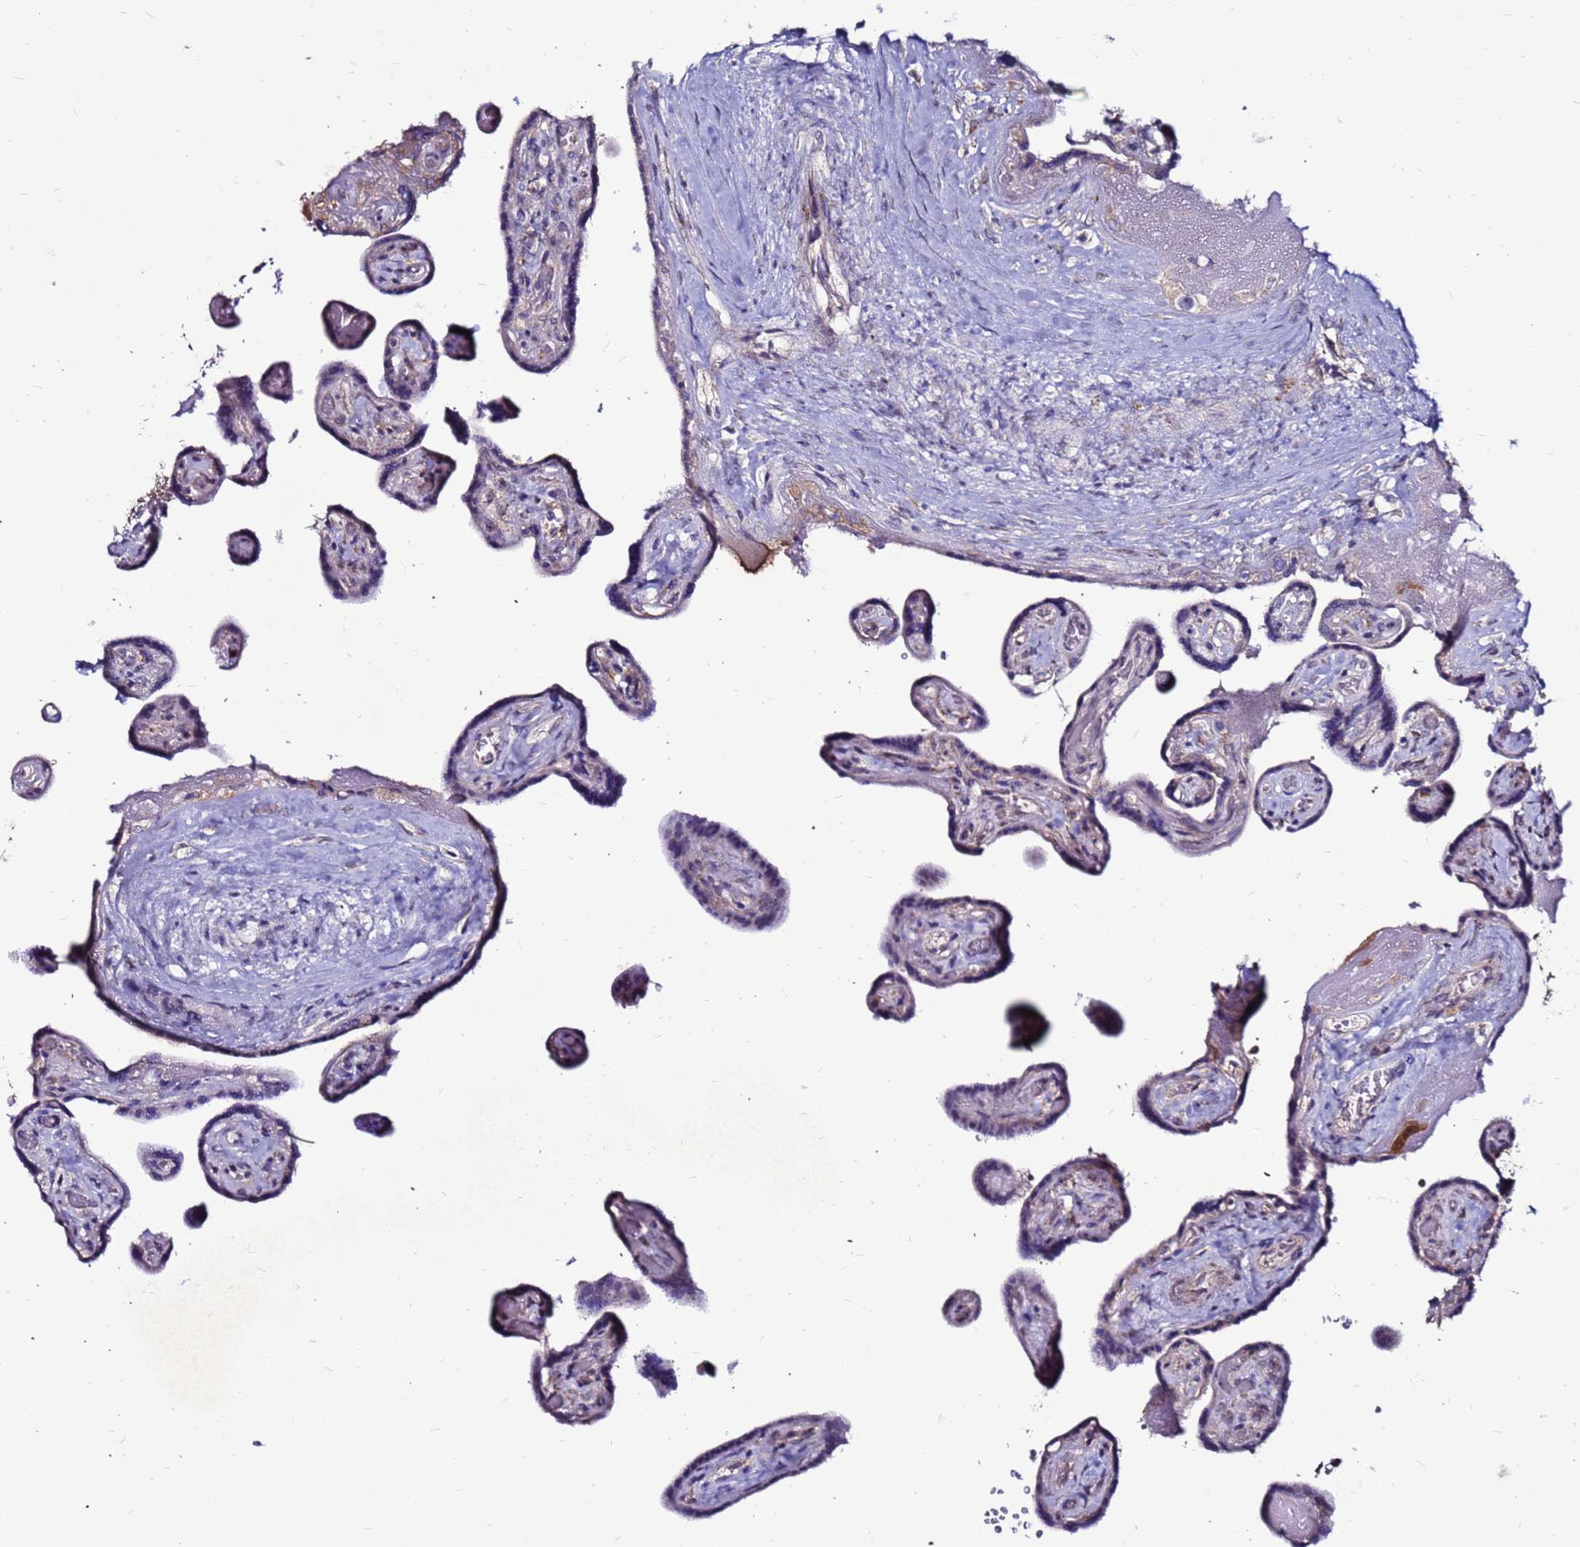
{"staining": {"intensity": "moderate", "quantity": ">75%", "location": "cytoplasmic/membranous"}, "tissue": "placenta", "cell_type": "Decidual cells", "image_type": "normal", "snomed": [{"axis": "morphology", "description": "Normal tissue, NOS"}, {"axis": "topography", "description": "Placenta"}], "caption": "Protein analysis of benign placenta demonstrates moderate cytoplasmic/membranous expression in approximately >75% of decidual cells.", "gene": "SLC44A3", "patient": {"sex": "female", "age": 32}}